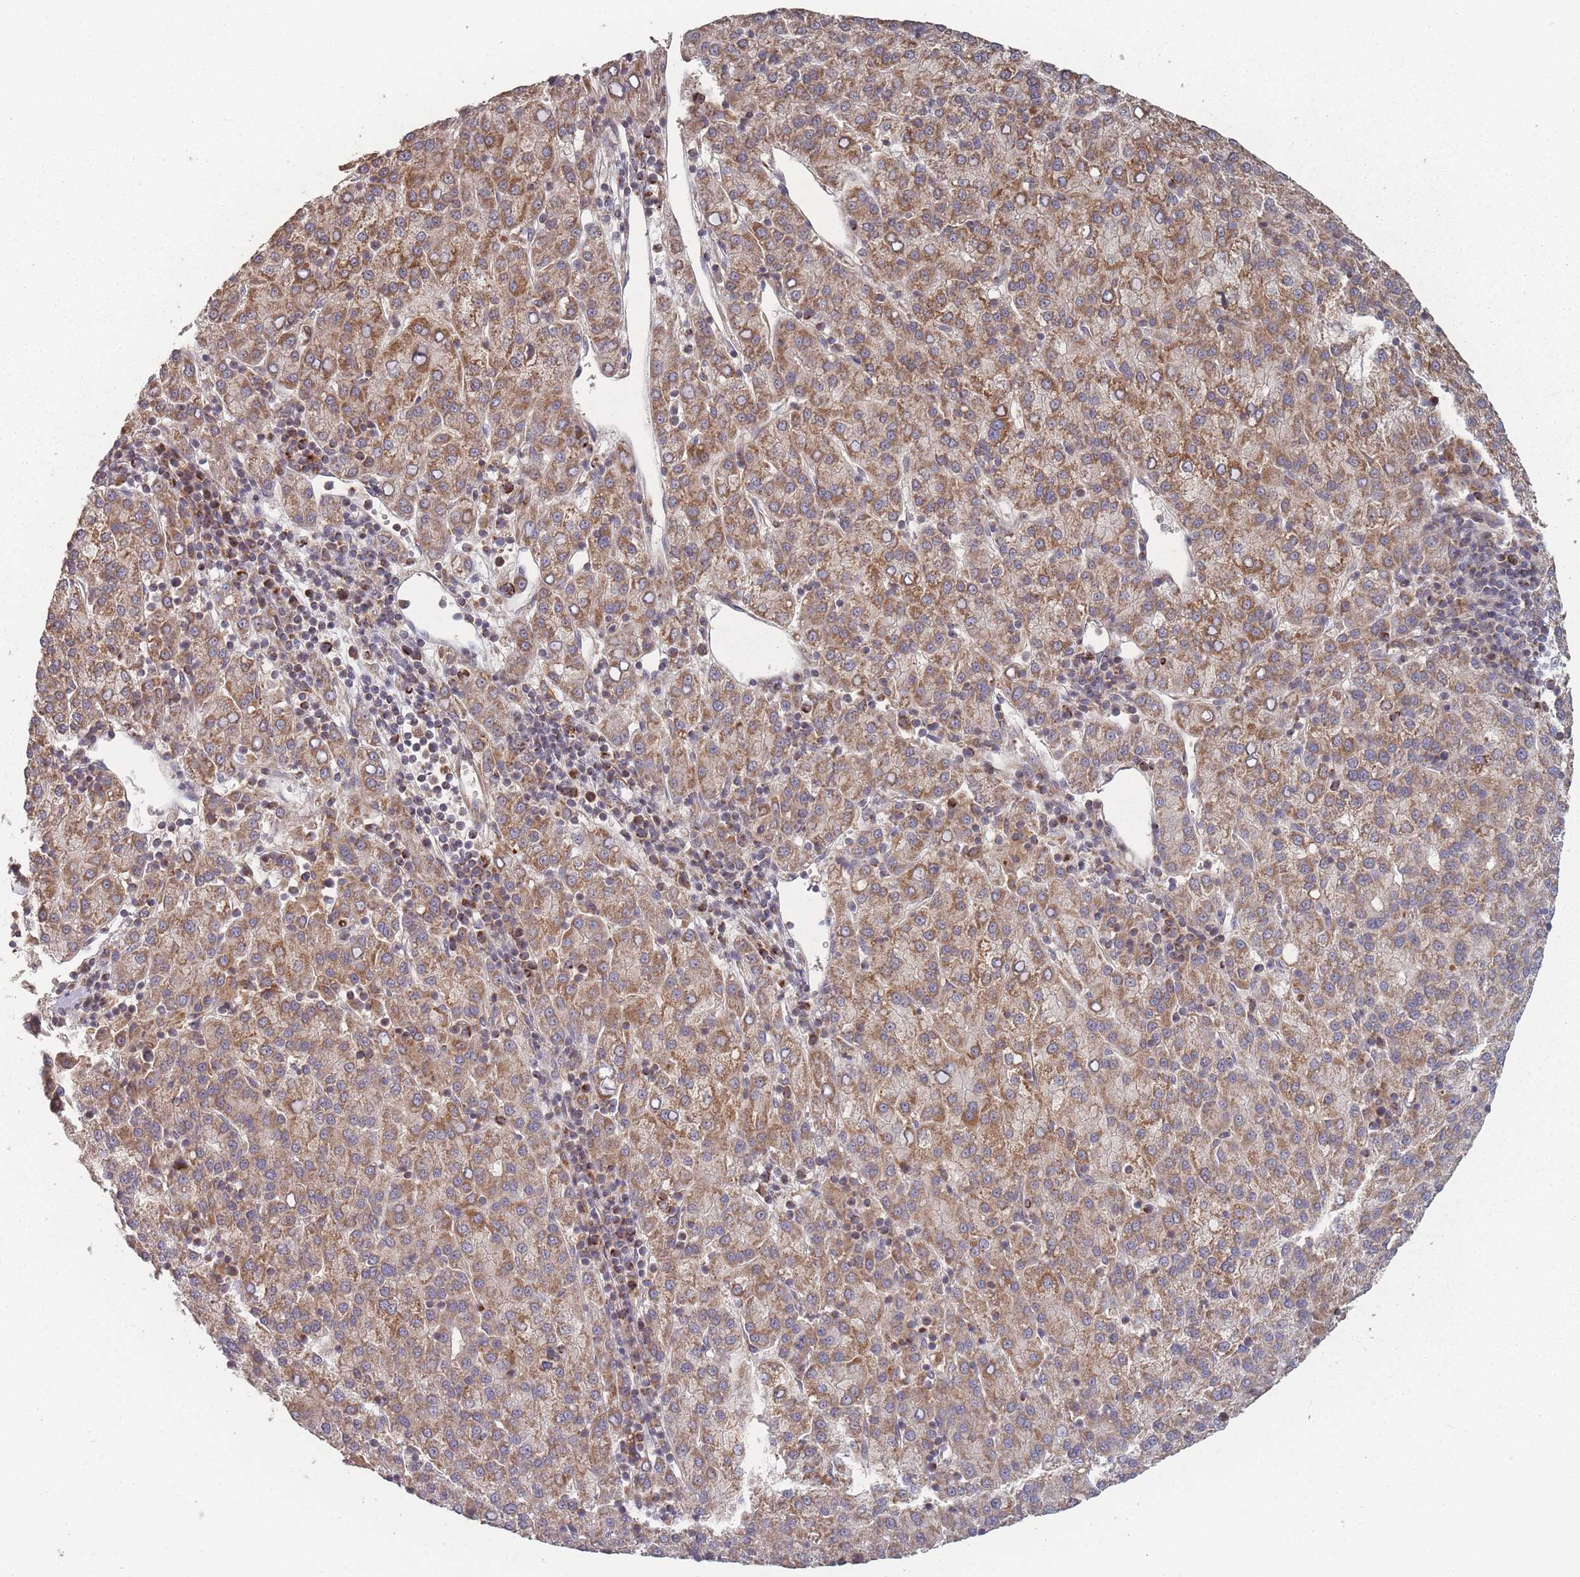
{"staining": {"intensity": "moderate", "quantity": ">75%", "location": "cytoplasmic/membranous"}, "tissue": "liver cancer", "cell_type": "Tumor cells", "image_type": "cancer", "snomed": [{"axis": "morphology", "description": "Carcinoma, Hepatocellular, NOS"}, {"axis": "topography", "description": "Liver"}], "caption": "Human hepatocellular carcinoma (liver) stained for a protein (brown) demonstrates moderate cytoplasmic/membranous positive positivity in about >75% of tumor cells.", "gene": "LYRM7", "patient": {"sex": "female", "age": 58}}